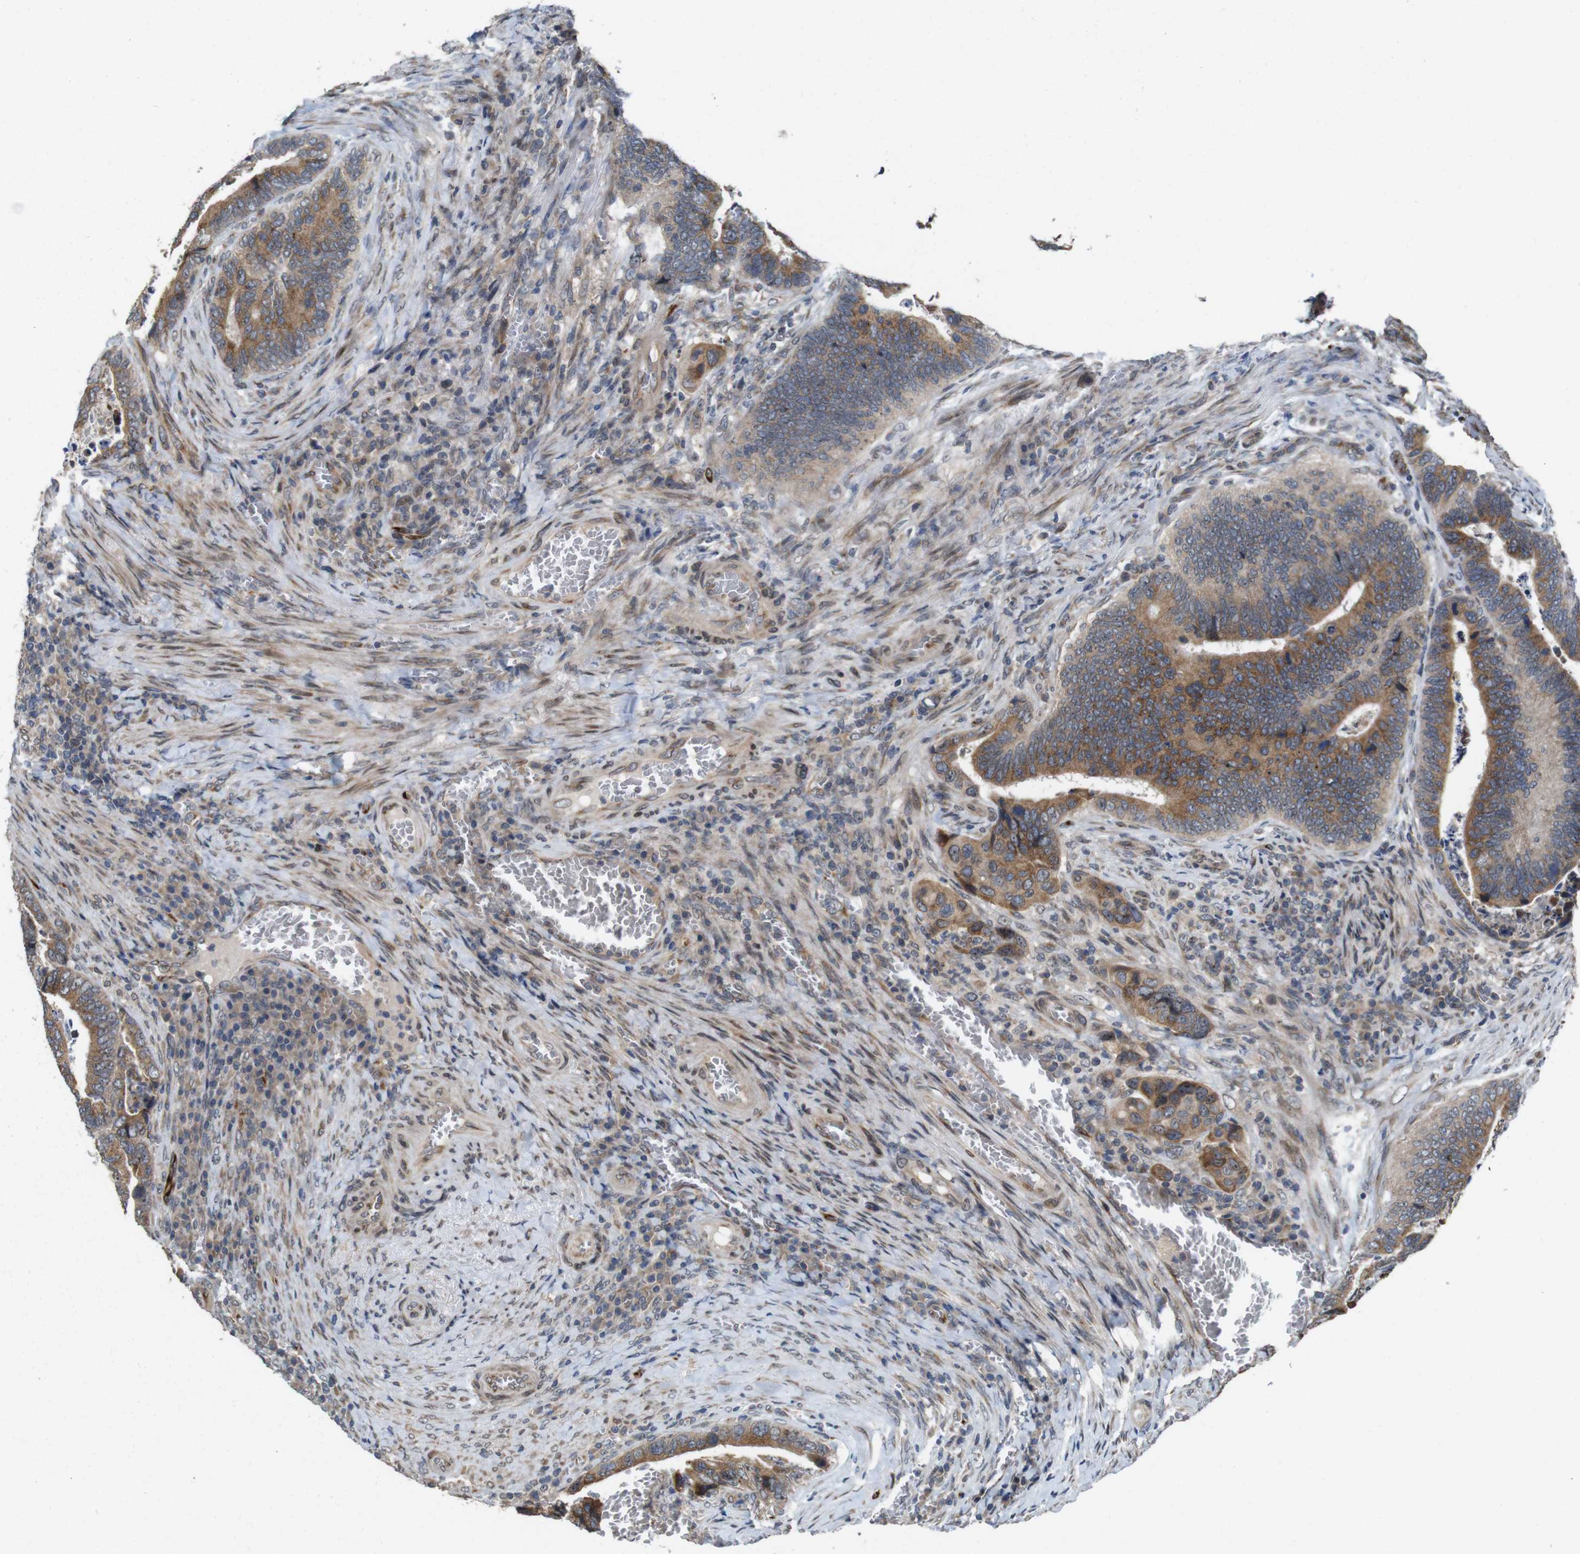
{"staining": {"intensity": "moderate", "quantity": ">75%", "location": "cytoplasmic/membranous"}, "tissue": "colorectal cancer", "cell_type": "Tumor cells", "image_type": "cancer", "snomed": [{"axis": "morphology", "description": "Adenocarcinoma, NOS"}, {"axis": "topography", "description": "Colon"}], "caption": "A histopathology image of human colorectal cancer stained for a protein exhibits moderate cytoplasmic/membranous brown staining in tumor cells.", "gene": "EFCAB14", "patient": {"sex": "male", "age": 72}}